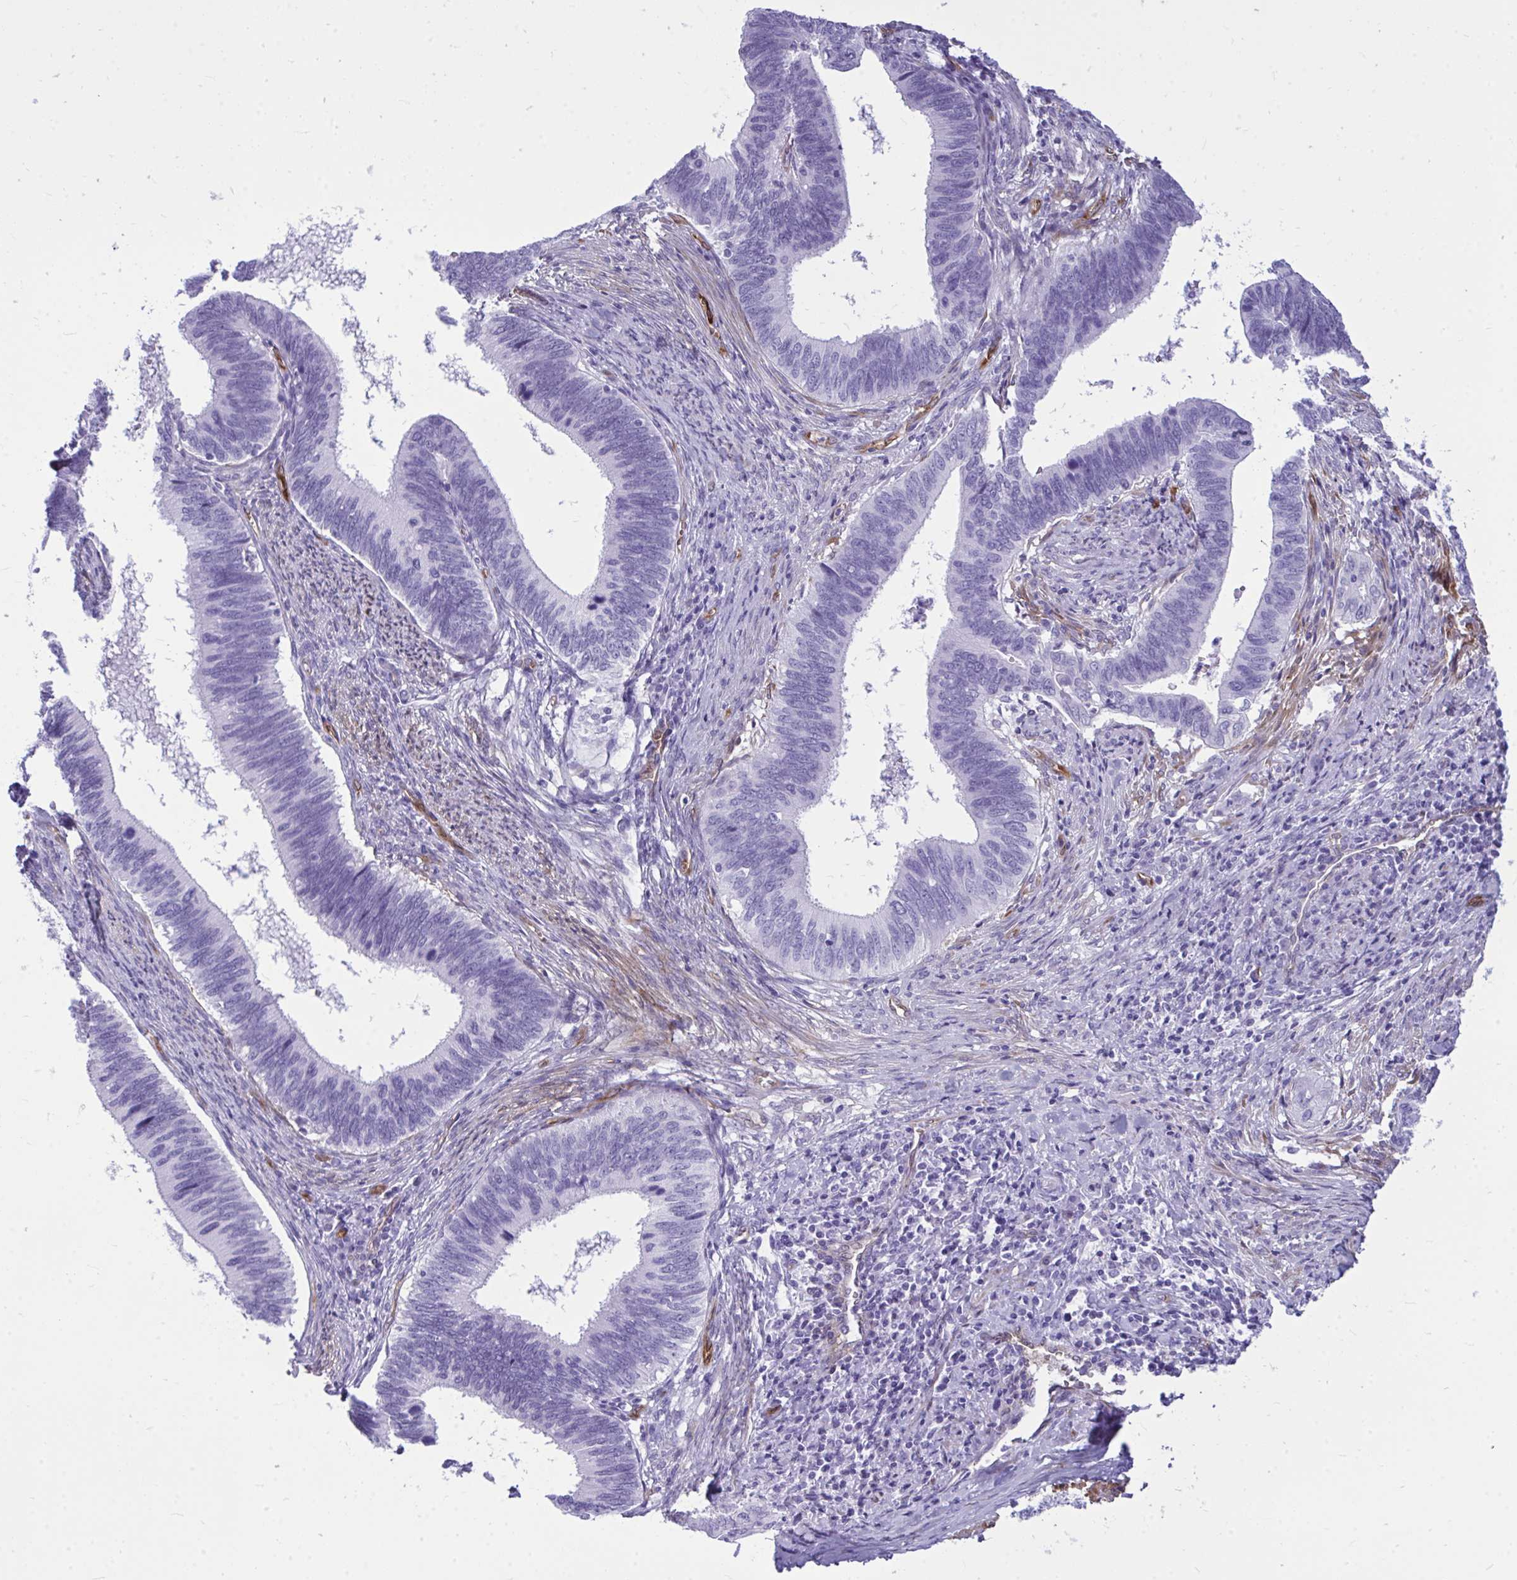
{"staining": {"intensity": "negative", "quantity": "none", "location": "none"}, "tissue": "cervical cancer", "cell_type": "Tumor cells", "image_type": "cancer", "snomed": [{"axis": "morphology", "description": "Adenocarcinoma, NOS"}, {"axis": "topography", "description": "Cervix"}], "caption": "Cervical cancer stained for a protein using immunohistochemistry reveals no staining tumor cells.", "gene": "LIMS2", "patient": {"sex": "female", "age": 42}}